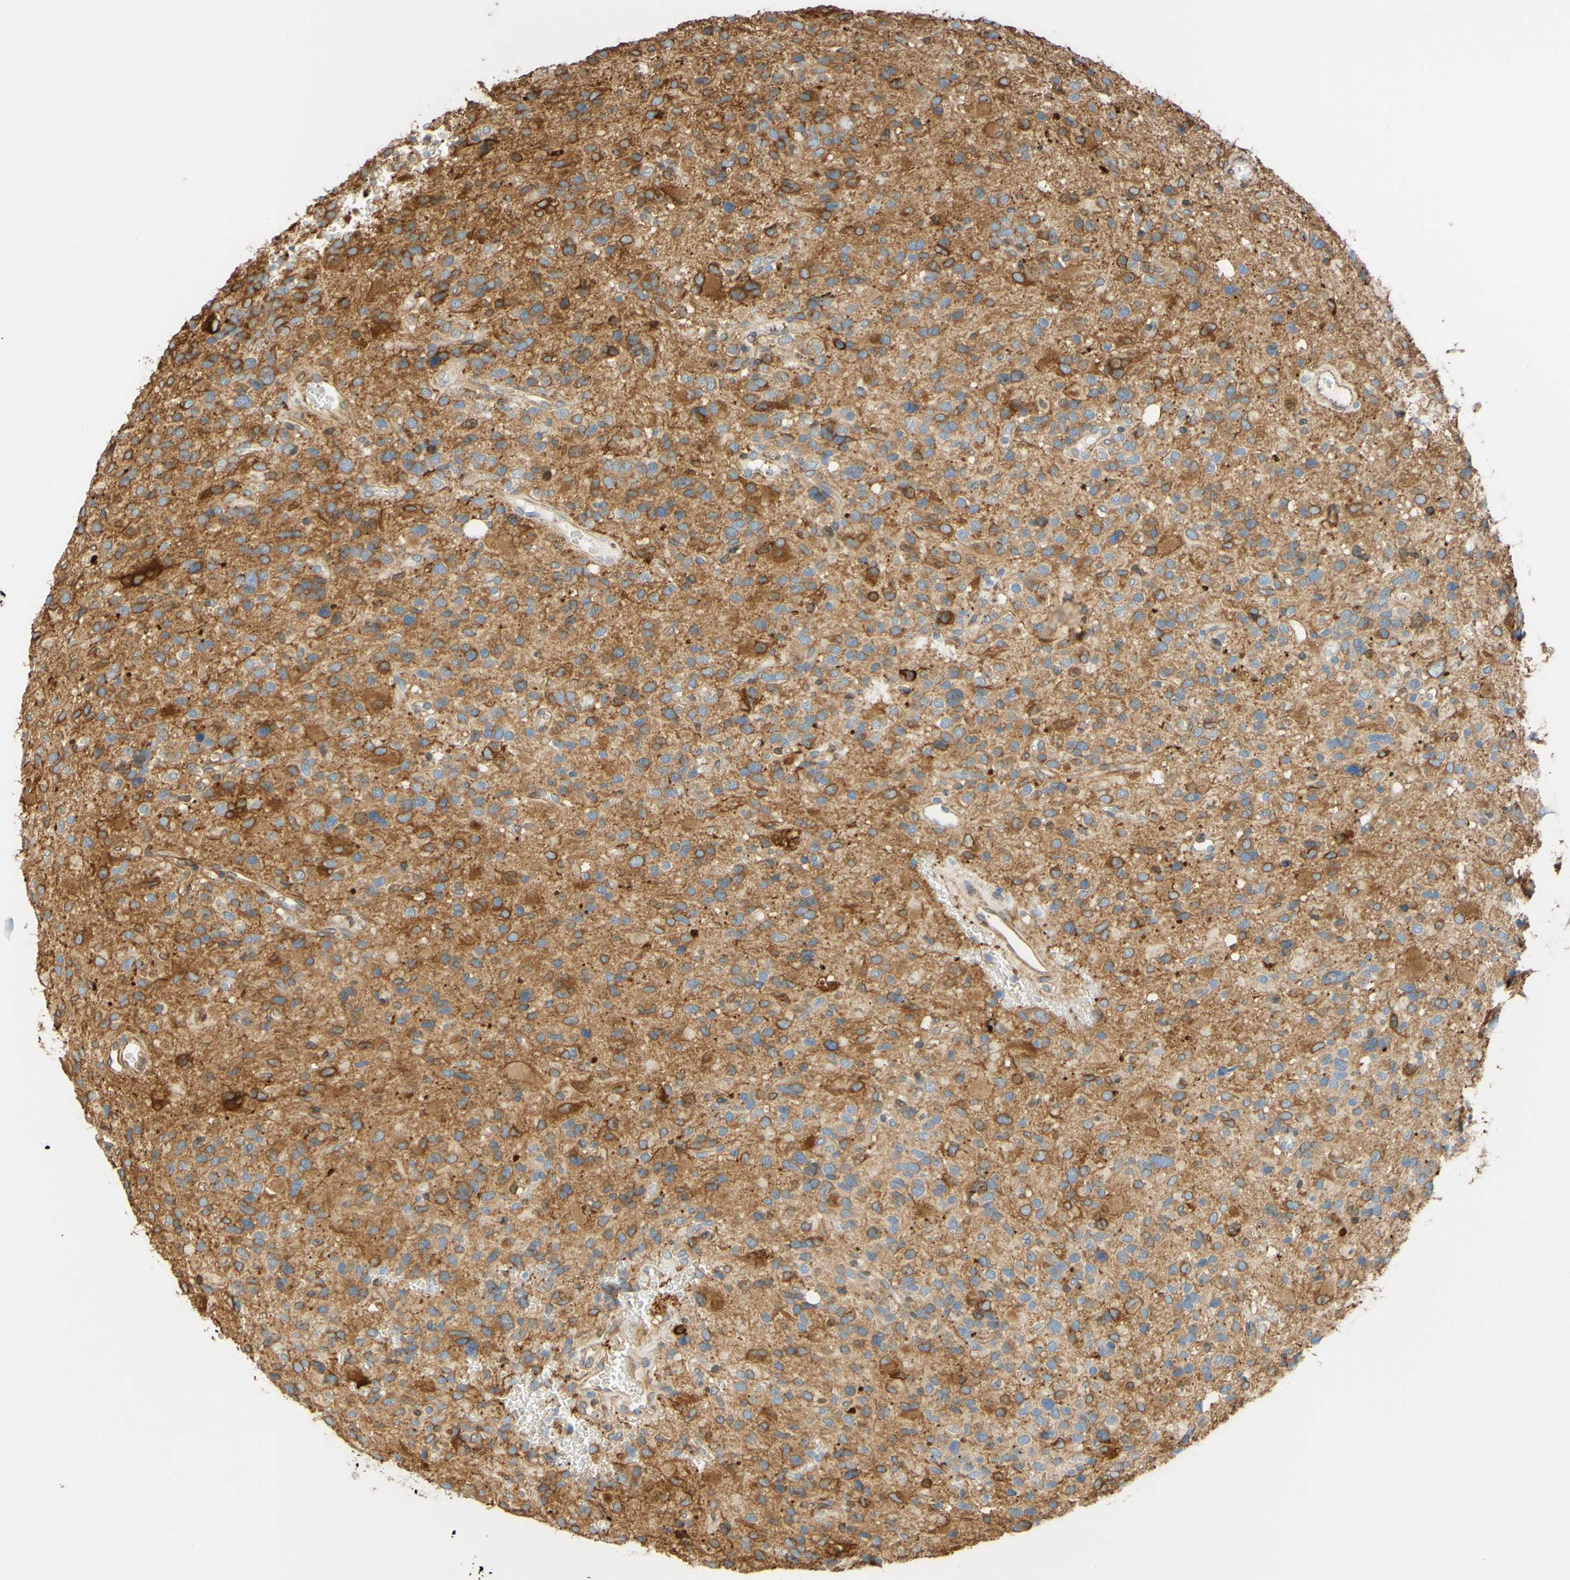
{"staining": {"intensity": "moderate", "quantity": ">75%", "location": "cytoplasmic/membranous"}, "tissue": "glioma", "cell_type": "Tumor cells", "image_type": "cancer", "snomed": [{"axis": "morphology", "description": "Glioma, malignant, High grade"}, {"axis": "topography", "description": "Brain"}], "caption": "A medium amount of moderate cytoplasmic/membranous staining is identified in approximately >75% of tumor cells in malignant glioma (high-grade) tissue. (Stains: DAB (3,3'-diaminobenzidine) in brown, nuclei in blue, Microscopy: brightfield microscopy at high magnification).", "gene": "ENDOD1", "patient": {"sex": "male", "age": 48}}